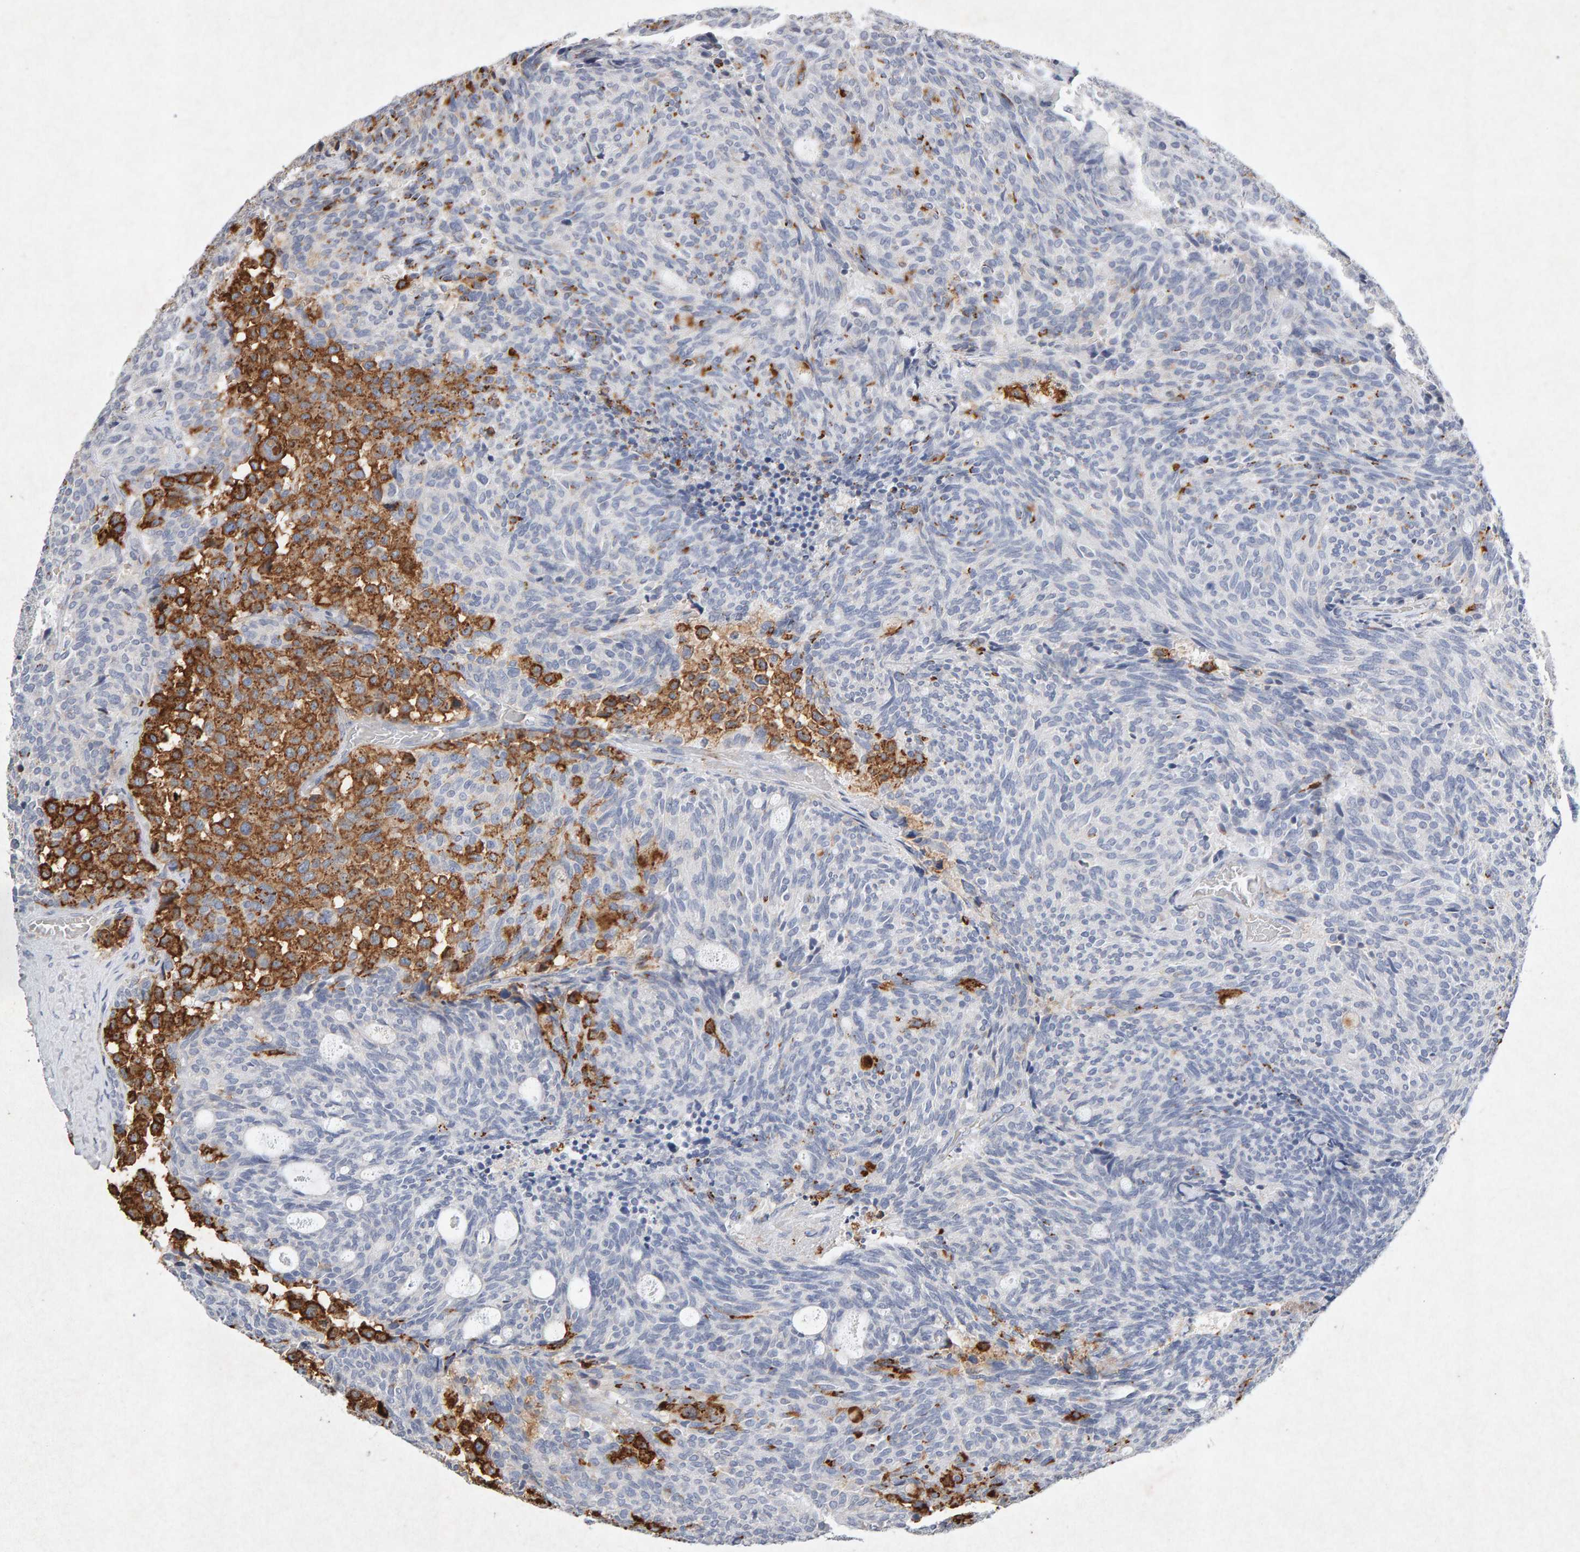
{"staining": {"intensity": "moderate", "quantity": "<25%", "location": "cytoplasmic/membranous"}, "tissue": "carcinoid", "cell_type": "Tumor cells", "image_type": "cancer", "snomed": [{"axis": "morphology", "description": "Carcinoid, malignant, NOS"}, {"axis": "topography", "description": "Pancreas"}], "caption": "Carcinoid (malignant) tissue displays moderate cytoplasmic/membranous staining in about <25% of tumor cells", "gene": "PTPRM", "patient": {"sex": "female", "age": 54}}